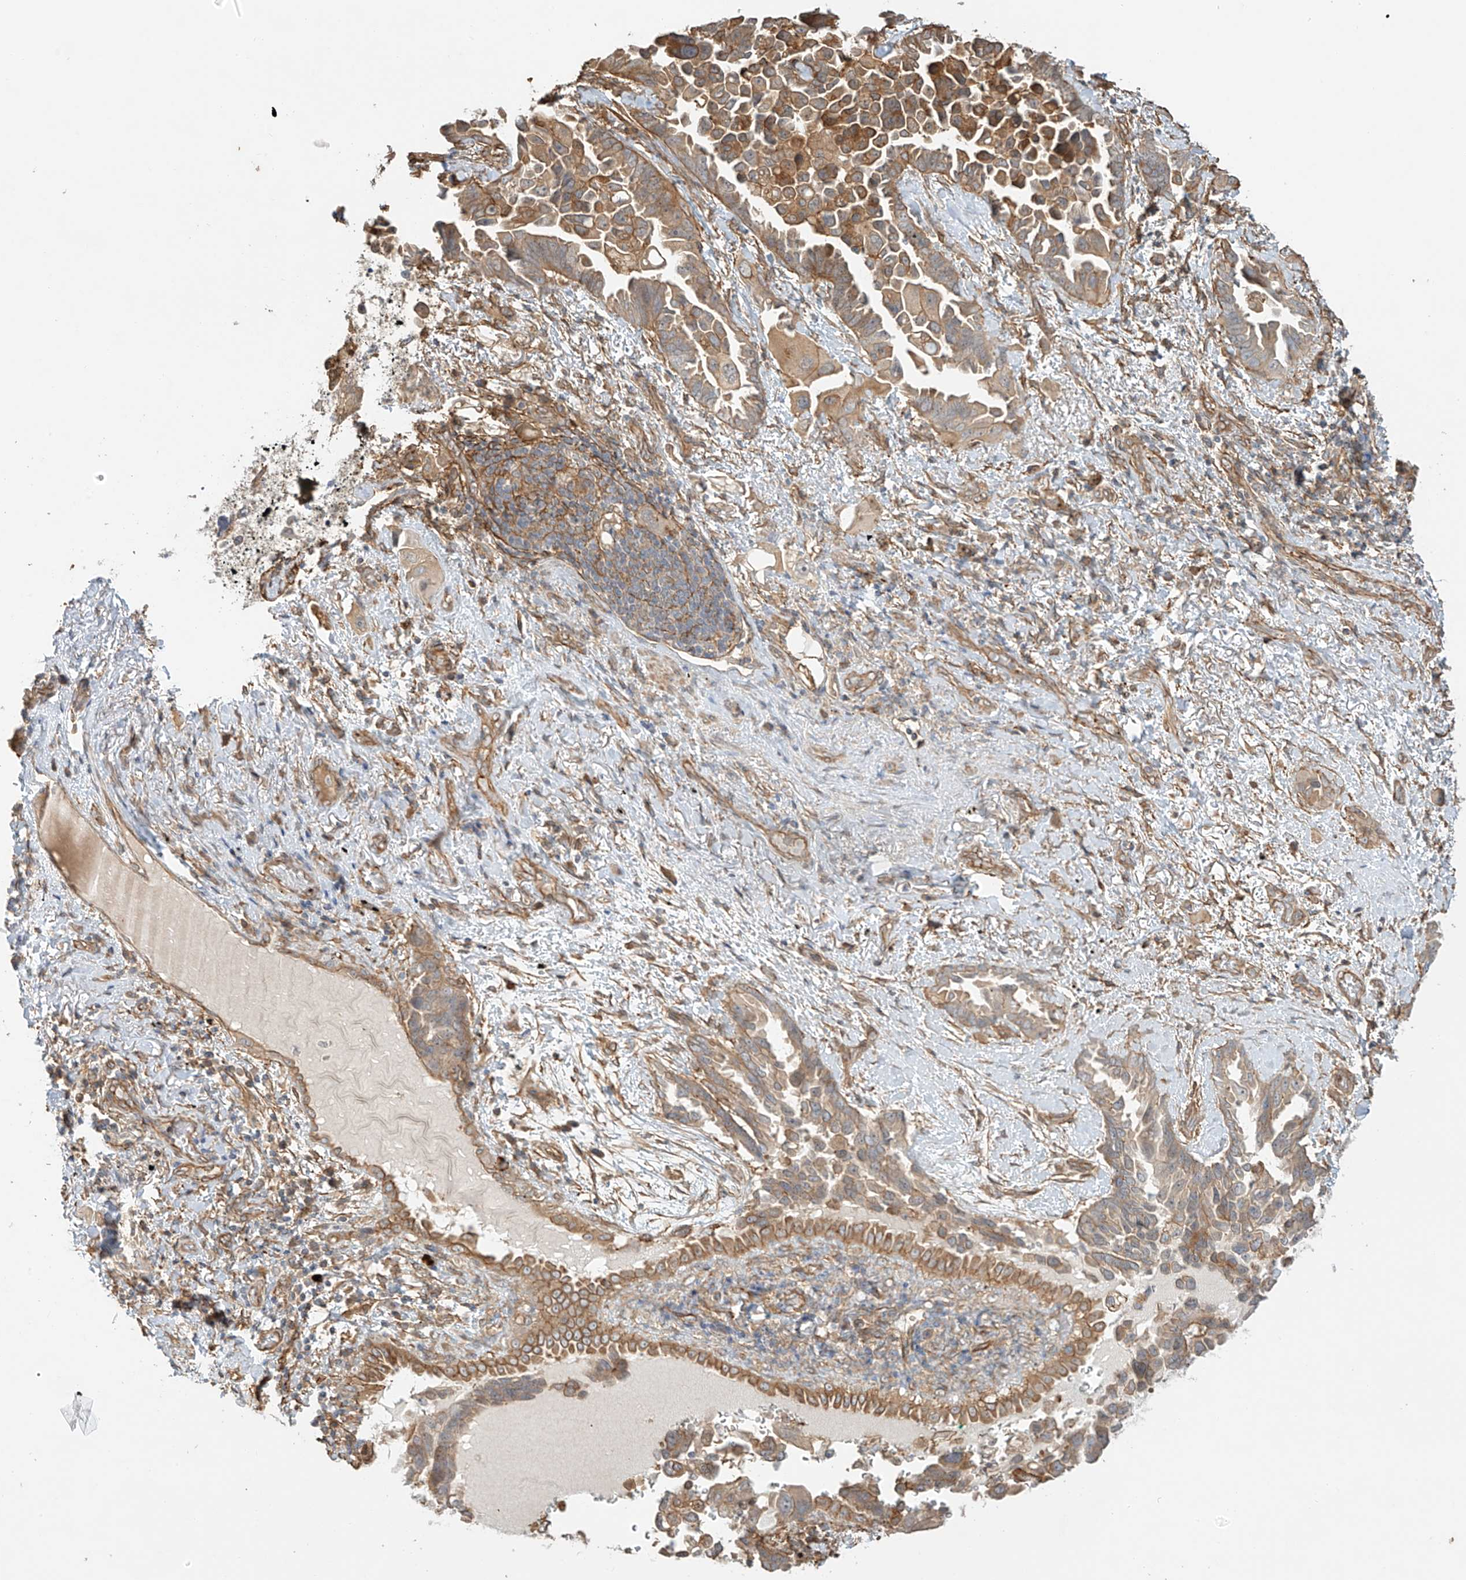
{"staining": {"intensity": "moderate", "quantity": "<25%", "location": "cytoplasmic/membranous"}, "tissue": "lung cancer", "cell_type": "Tumor cells", "image_type": "cancer", "snomed": [{"axis": "morphology", "description": "Adenocarcinoma, NOS"}, {"axis": "topography", "description": "Lung"}], "caption": "The photomicrograph shows a brown stain indicating the presence of a protein in the cytoplasmic/membranous of tumor cells in lung adenocarcinoma. (Brightfield microscopy of DAB IHC at high magnification).", "gene": "CSMD3", "patient": {"sex": "female", "age": 67}}